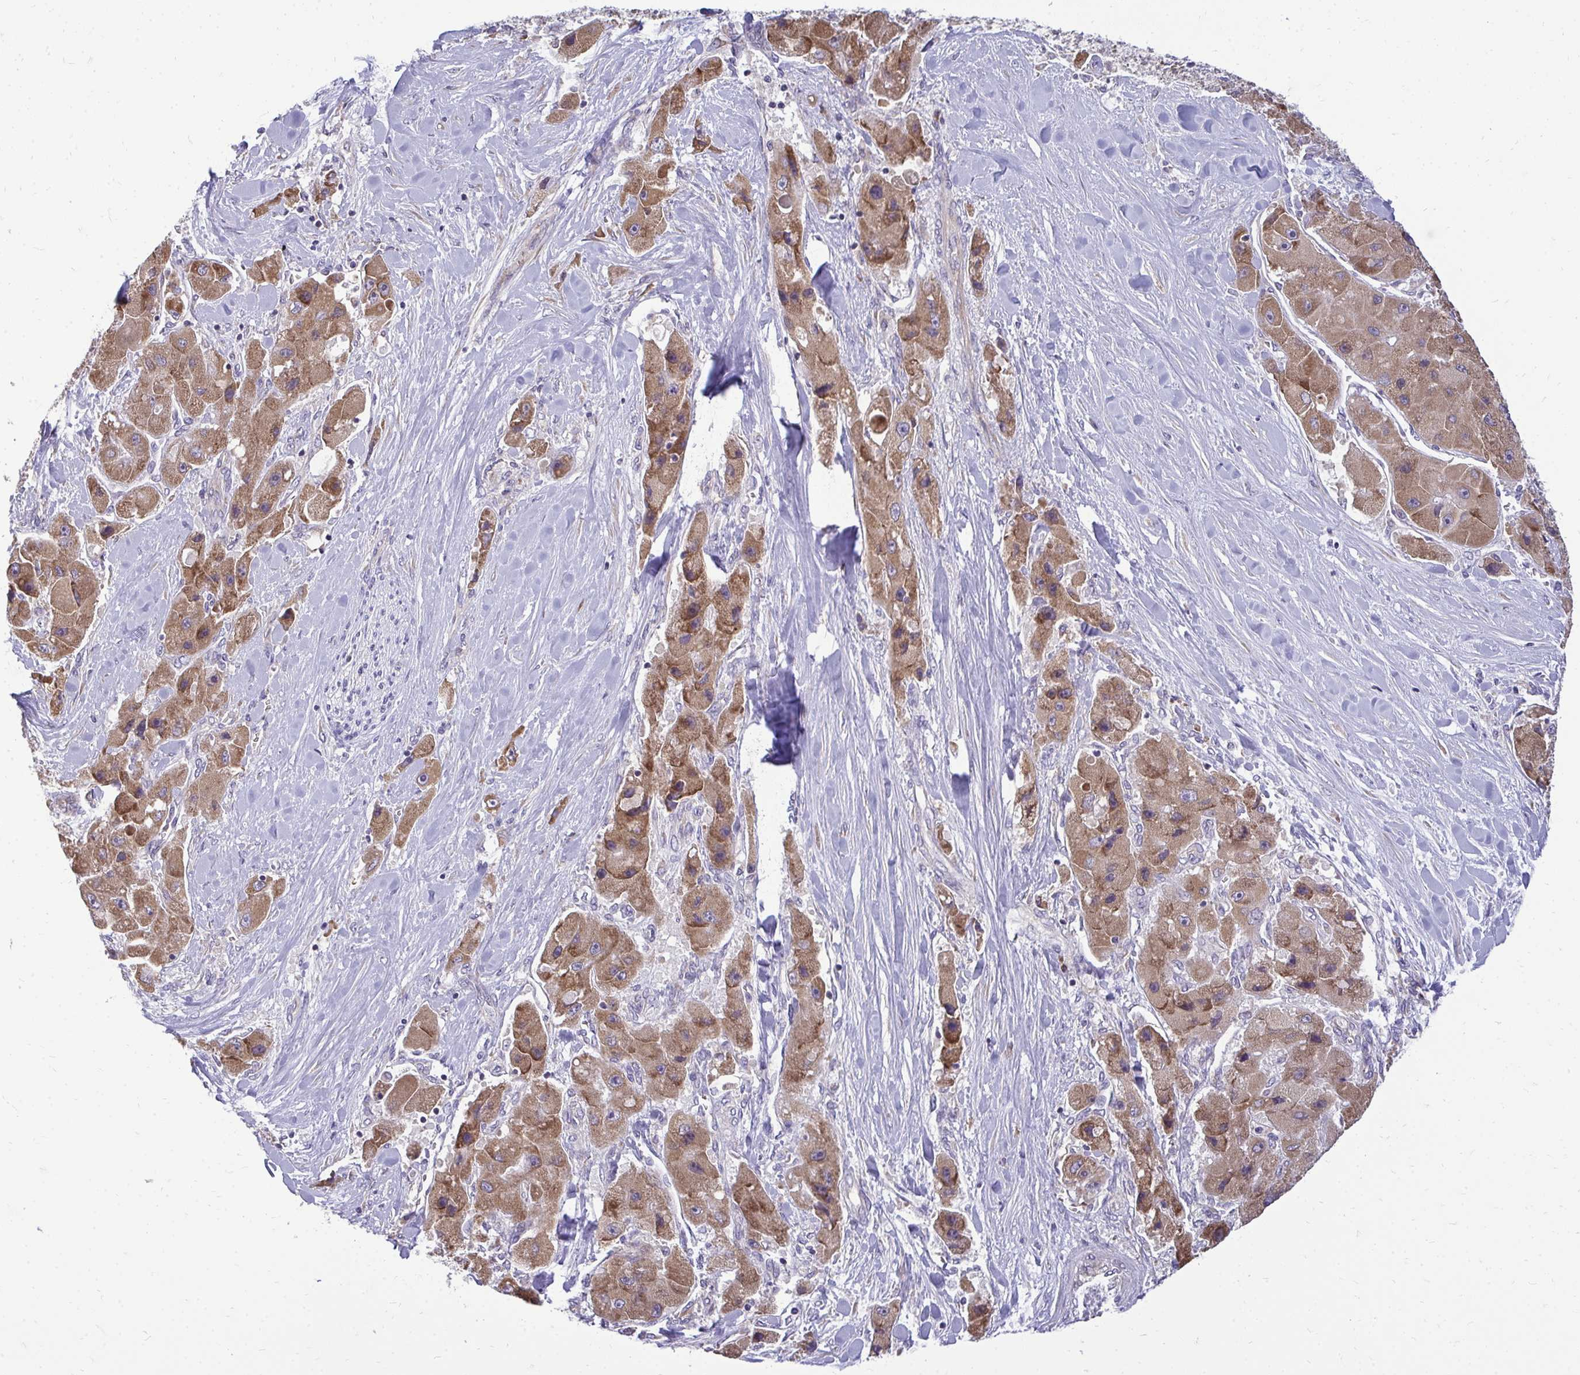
{"staining": {"intensity": "moderate", "quantity": ">75%", "location": "cytoplasmic/membranous"}, "tissue": "liver cancer", "cell_type": "Tumor cells", "image_type": "cancer", "snomed": [{"axis": "morphology", "description": "Carcinoma, Hepatocellular, NOS"}, {"axis": "topography", "description": "Liver"}], "caption": "Moderate cytoplasmic/membranous protein positivity is present in about >75% of tumor cells in liver cancer (hepatocellular carcinoma). (brown staining indicates protein expression, while blue staining denotes nuclei).", "gene": "RPLP2", "patient": {"sex": "male", "age": 24}}